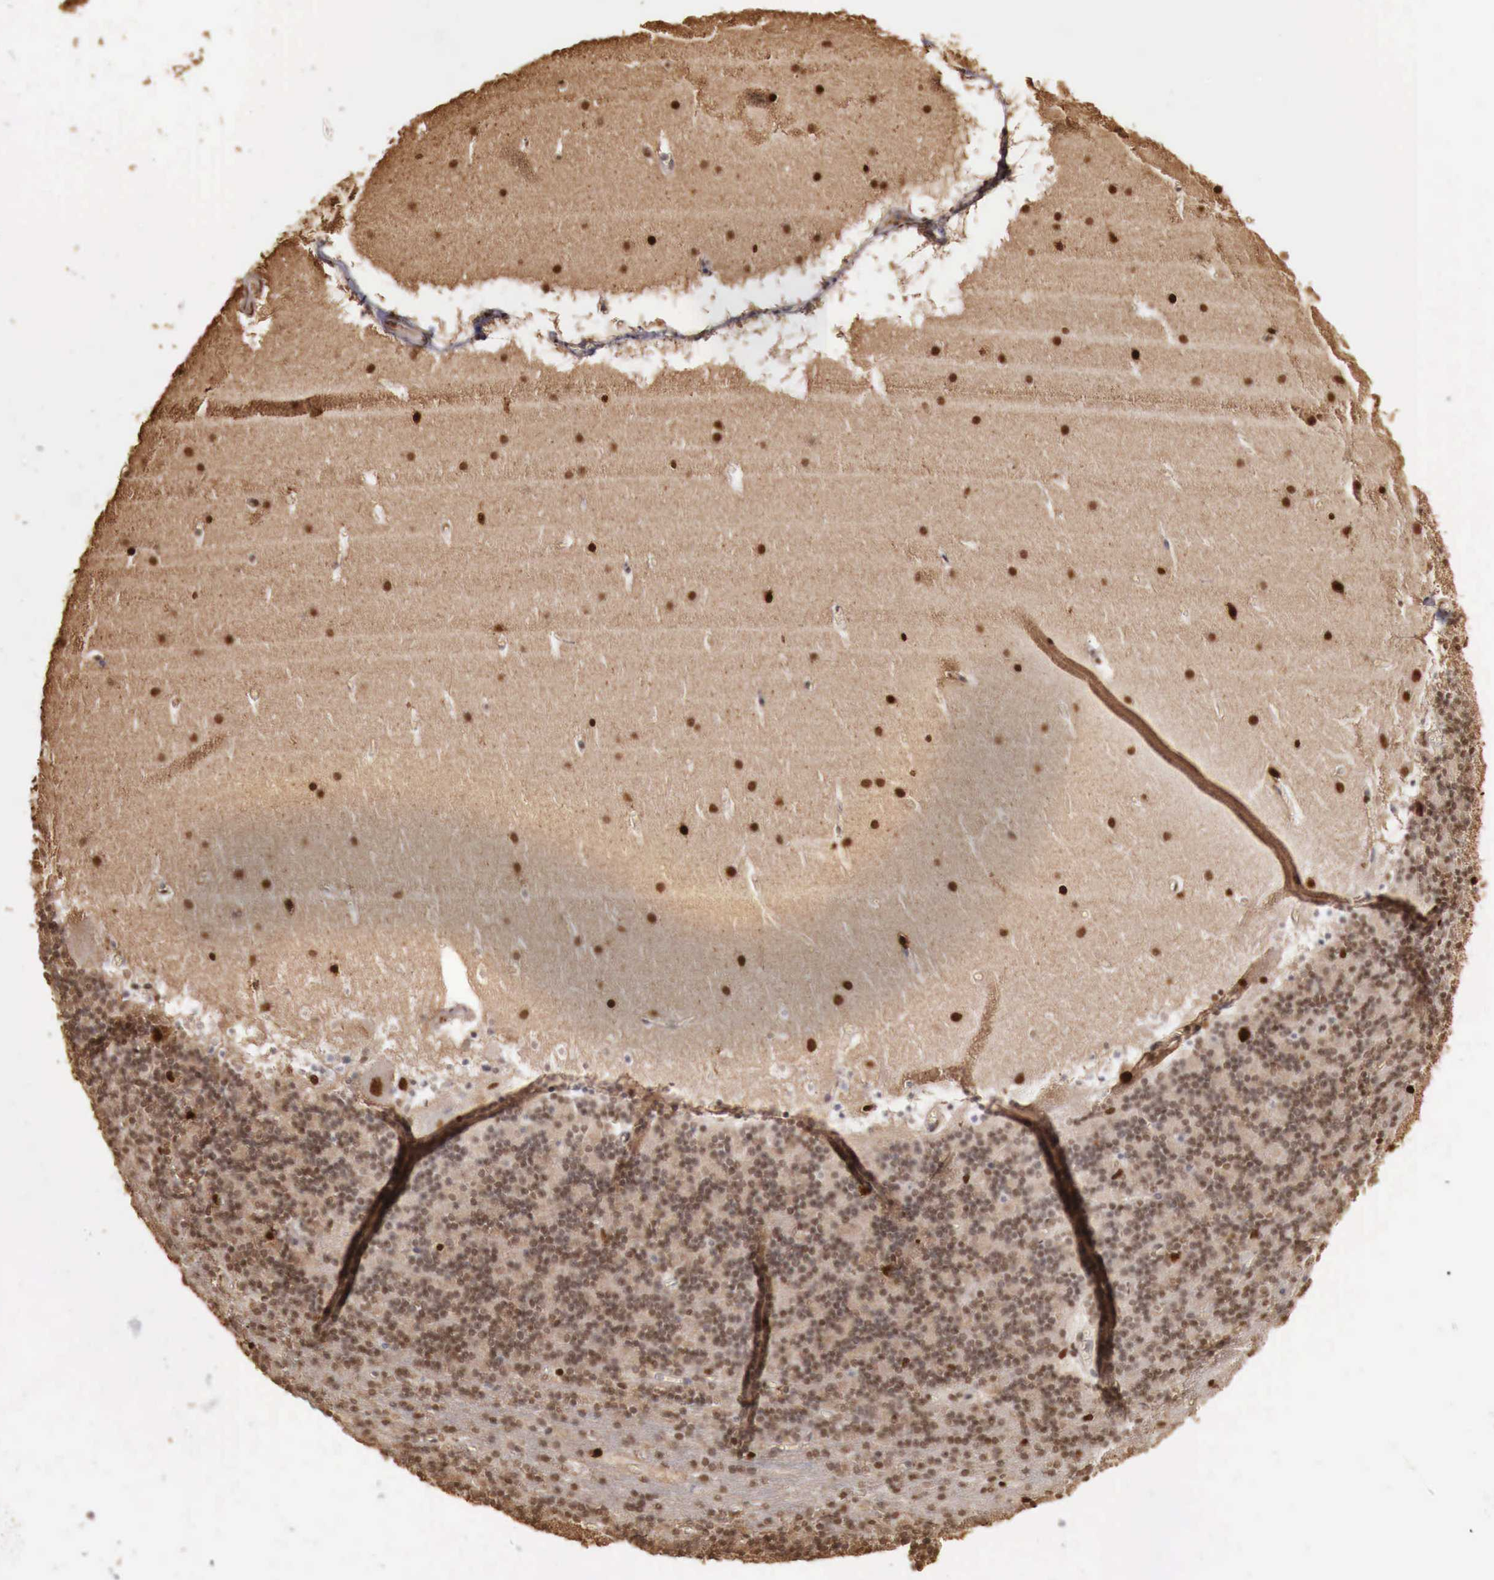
{"staining": {"intensity": "moderate", "quantity": ">75%", "location": "nuclear"}, "tissue": "cerebellum", "cell_type": "Cells in granular layer", "image_type": "normal", "snomed": [{"axis": "morphology", "description": "Normal tissue, NOS"}, {"axis": "topography", "description": "Cerebellum"}], "caption": "High-magnification brightfield microscopy of normal cerebellum stained with DAB (brown) and counterstained with hematoxylin (blue). cells in granular layer exhibit moderate nuclear staining is identified in about>75% of cells.", "gene": "KHDRBS2", "patient": {"sex": "male", "age": 45}}